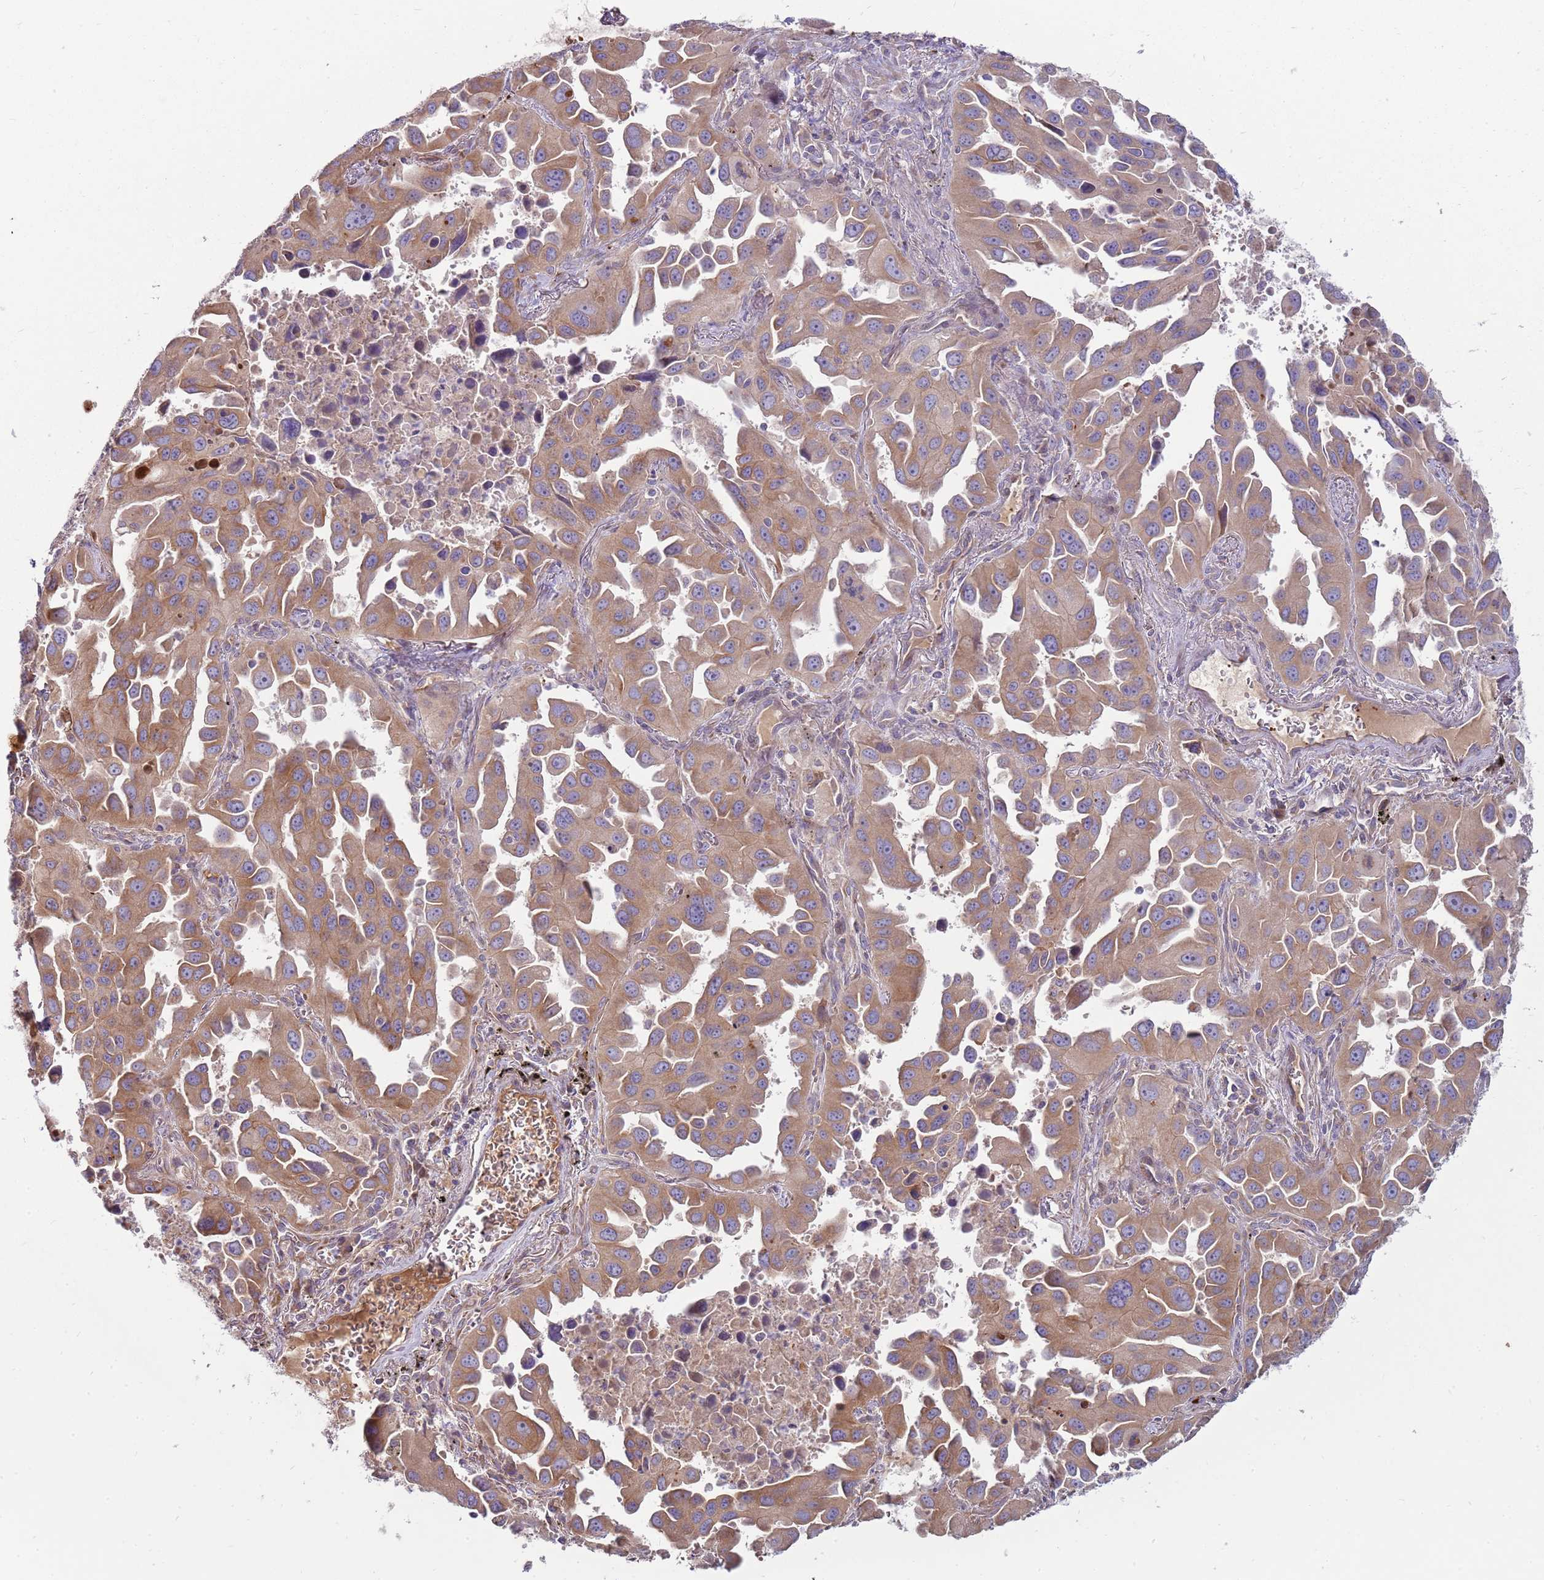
{"staining": {"intensity": "moderate", "quantity": ">75%", "location": "cytoplasmic/membranous"}, "tissue": "lung cancer", "cell_type": "Tumor cells", "image_type": "cancer", "snomed": [{"axis": "morphology", "description": "Adenocarcinoma, NOS"}, {"axis": "topography", "description": "Lung"}], "caption": "Immunohistochemistry (IHC) image of lung cancer (adenocarcinoma) stained for a protein (brown), which shows medium levels of moderate cytoplasmic/membranous positivity in about >75% of tumor cells.", "gene": "EMC1", "patient": {"sex": "male", "age": 66}}